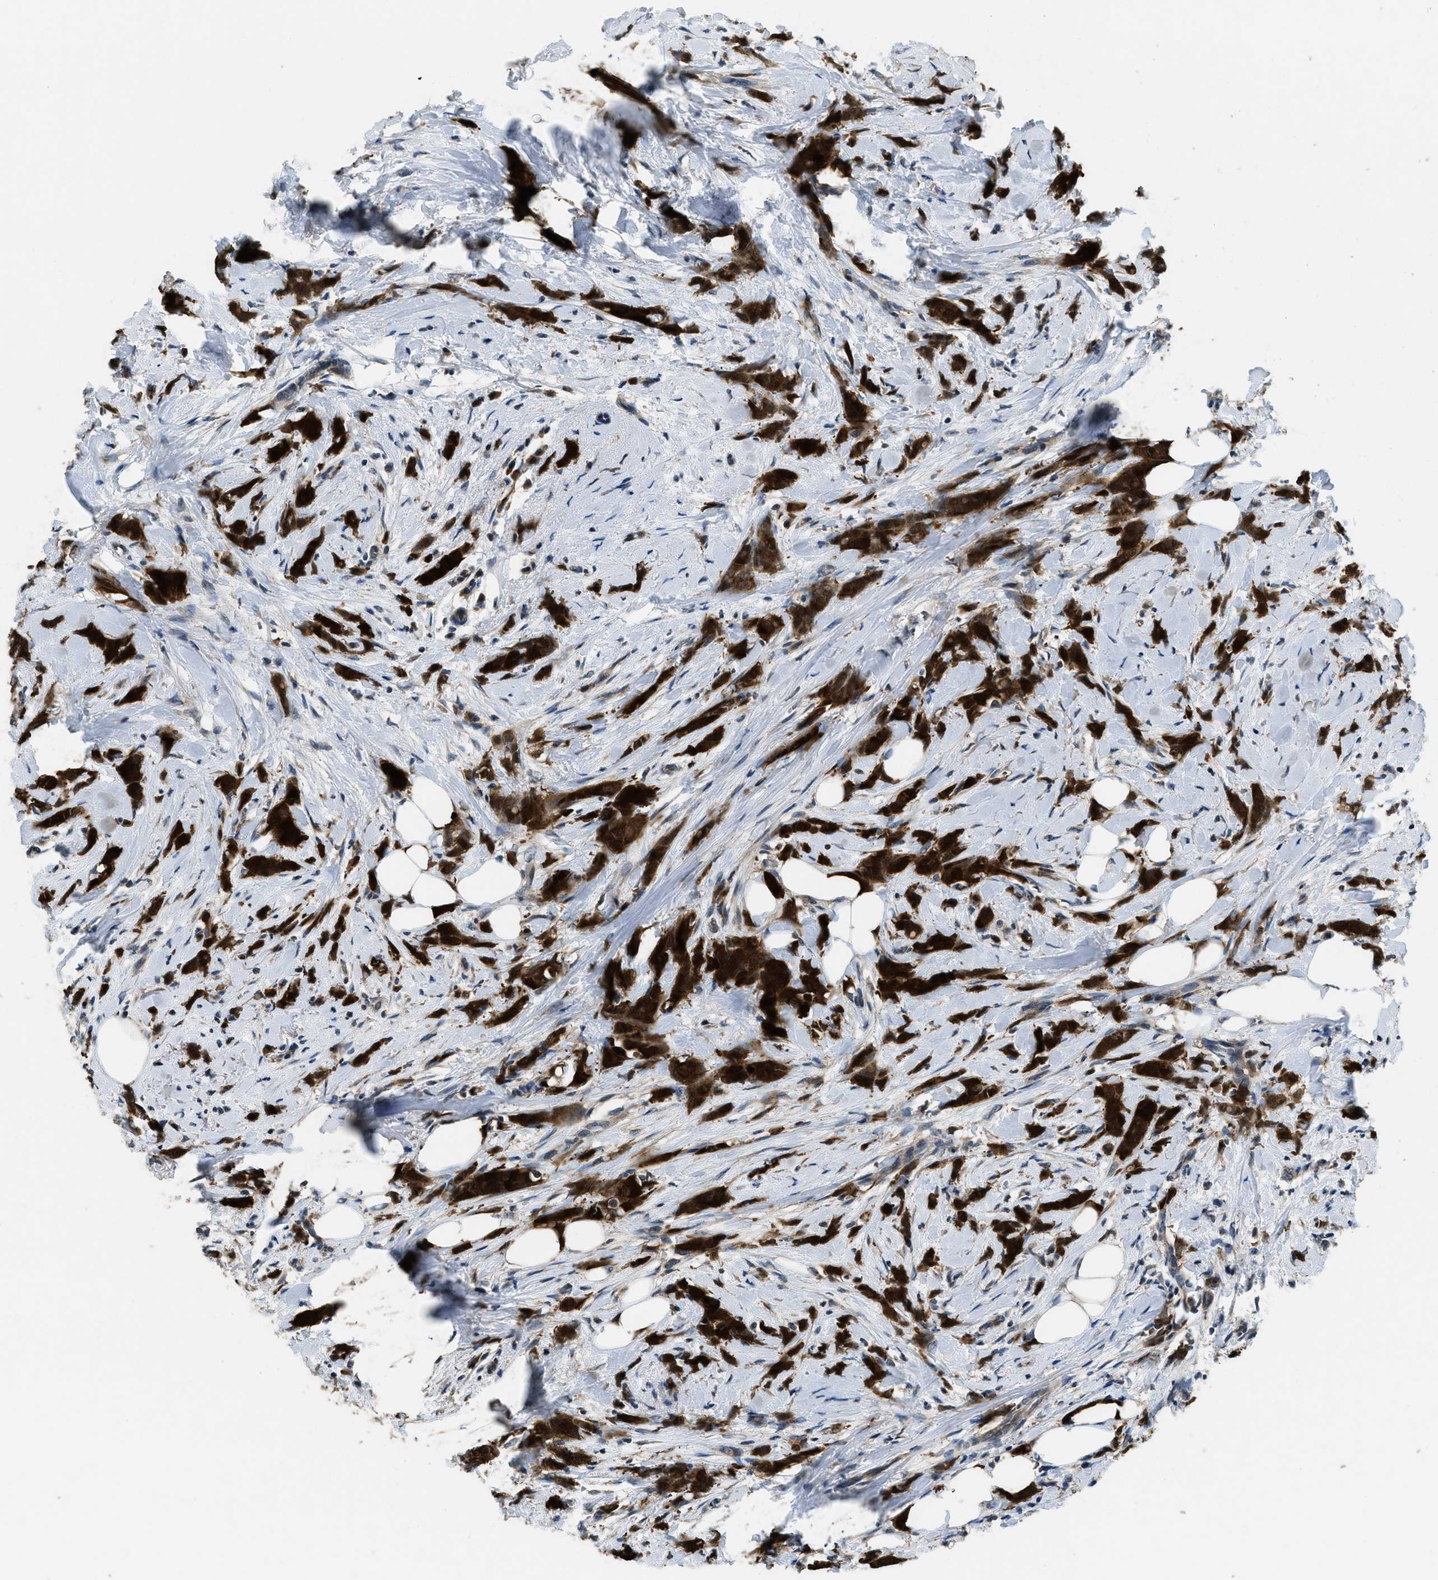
{"staining": {"intensity": "strong", "quantity": ">75%", "location": "cytoplasmic/membranous,nuclear"}, "tissue": "breast cancer", "cell_type": "Tumor cells", "image_type": "cancer", "snomed": [{"axis": "morphology", "description": "Lobular carcinoma, in situ"}, {"axis": "morphology", "description": "Lobular carcinoma"}, {"axis": "topography", "description": "Breast"}], "caption": "Lobular carcinoma in situ (breast) stained for a protein shows strong cytoplasmic/membranous and nuclear positivity in tumor cells. The protein of interest is stained brown, and the nuclei are stained in blue (DAB IHC with brightfield microscopy, high magnification).", "gene": "NAT1", "patient": {"sex": "female", "age": 41}}